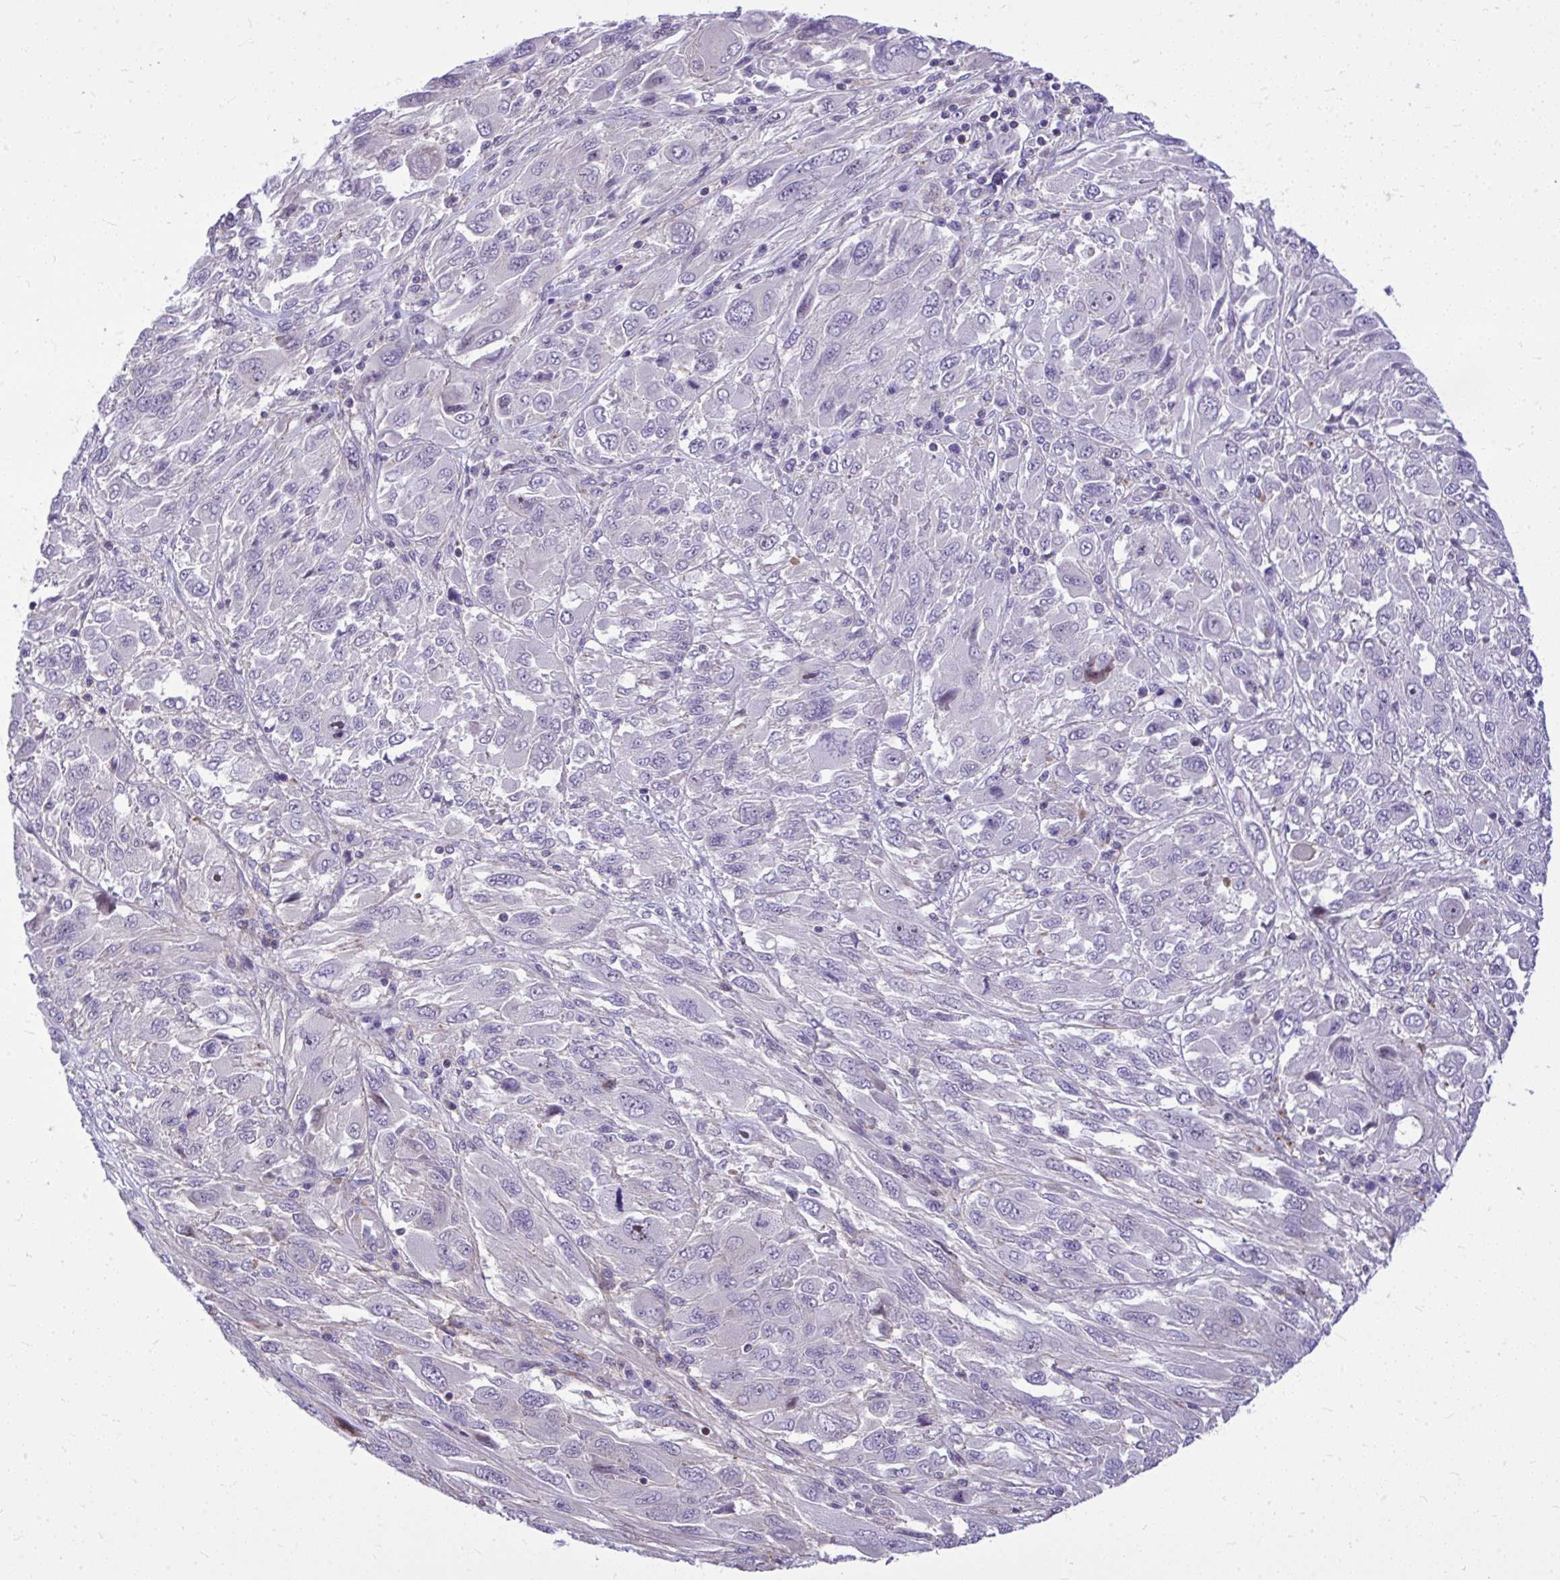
{"staining": {"intensity": "negative", "quantity": "none", "location": "none"}, "tissue": "melanoma", "cell_type": "Tumor cells", "image_type": "cancer", "snomed": [{"axis": "morphology", "description": "Malignant melanoma, NOS"}, {"axis": "topography", "description": "Skin"}], "caption": "IHC micrograph of melanoma stained for a protein (brown), which demonstrates no staining in tumor cells. The staining was performed using DAB (3,3'-diaminobenzidine) to visualize the protein expression in brown, while the nuclei were stained in blue with hematoxylin (Magnification: 20x).", "gene": "GRK4", "patient": {"sex": "female", "age": 91}}